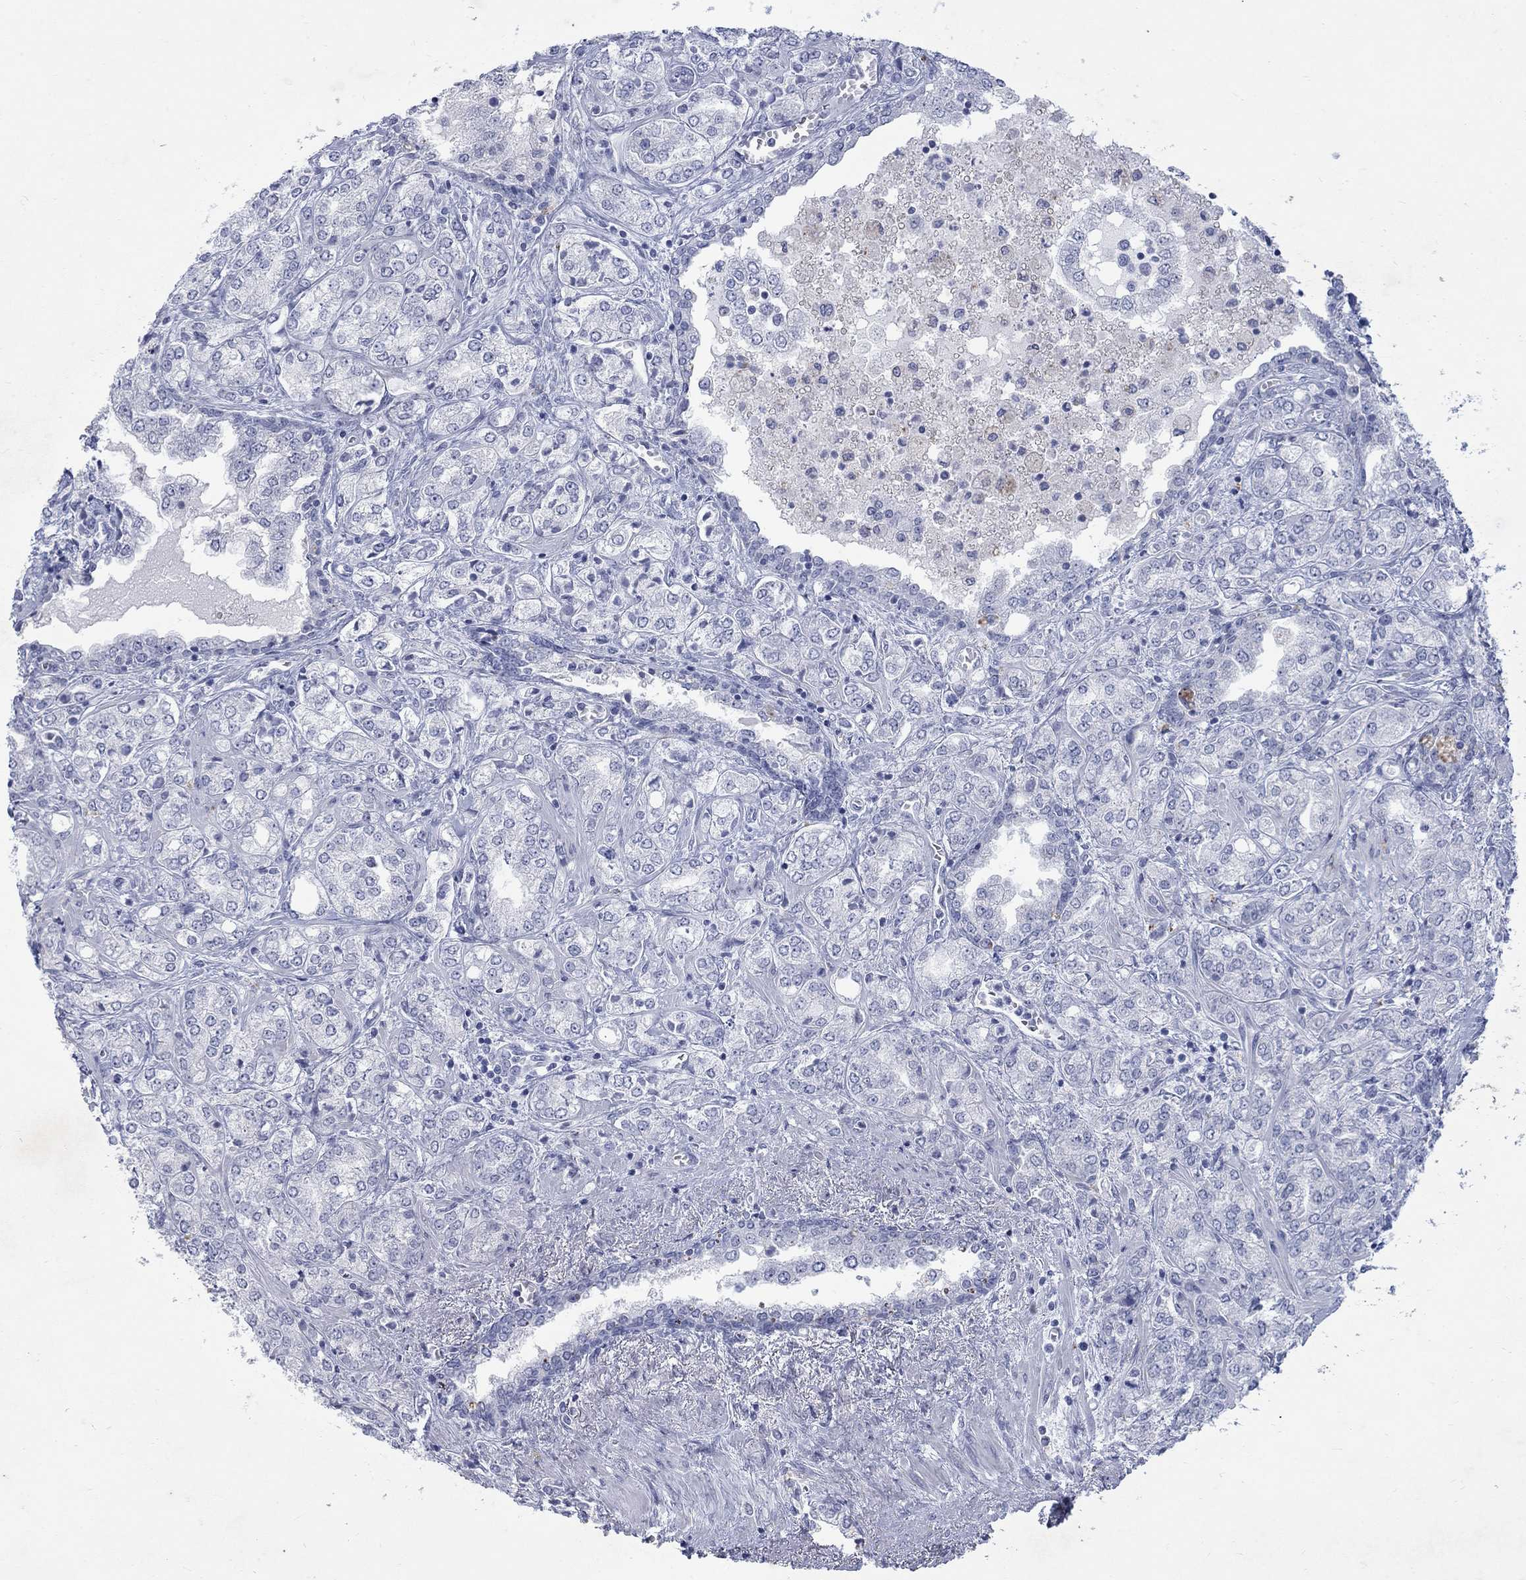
{"staining": {"intensity": "negative", "quantity": "none", "location": "none"}, "tissue": "prostate cancer", "cell_type": "Tumor cells", "image_type": "cancer", "snomed": [{"axis": "morphology", "description": "Adenocarcinoma, NOS"}, {"axis": "topography", "description": "Prostate and seminal vesicle, NOS"}, {"axis": "topography", "description": "Prostate"}], "caption": "Immunohistochemistry (IHC) photomicrograph of neoplastic tissue: human adenocarcinoma (prostate) stained with DAB exhibits no significant protein positivity in tumor cells.", "gene": "RFTN2", "patient": {"sex": "male", "age": 62}}